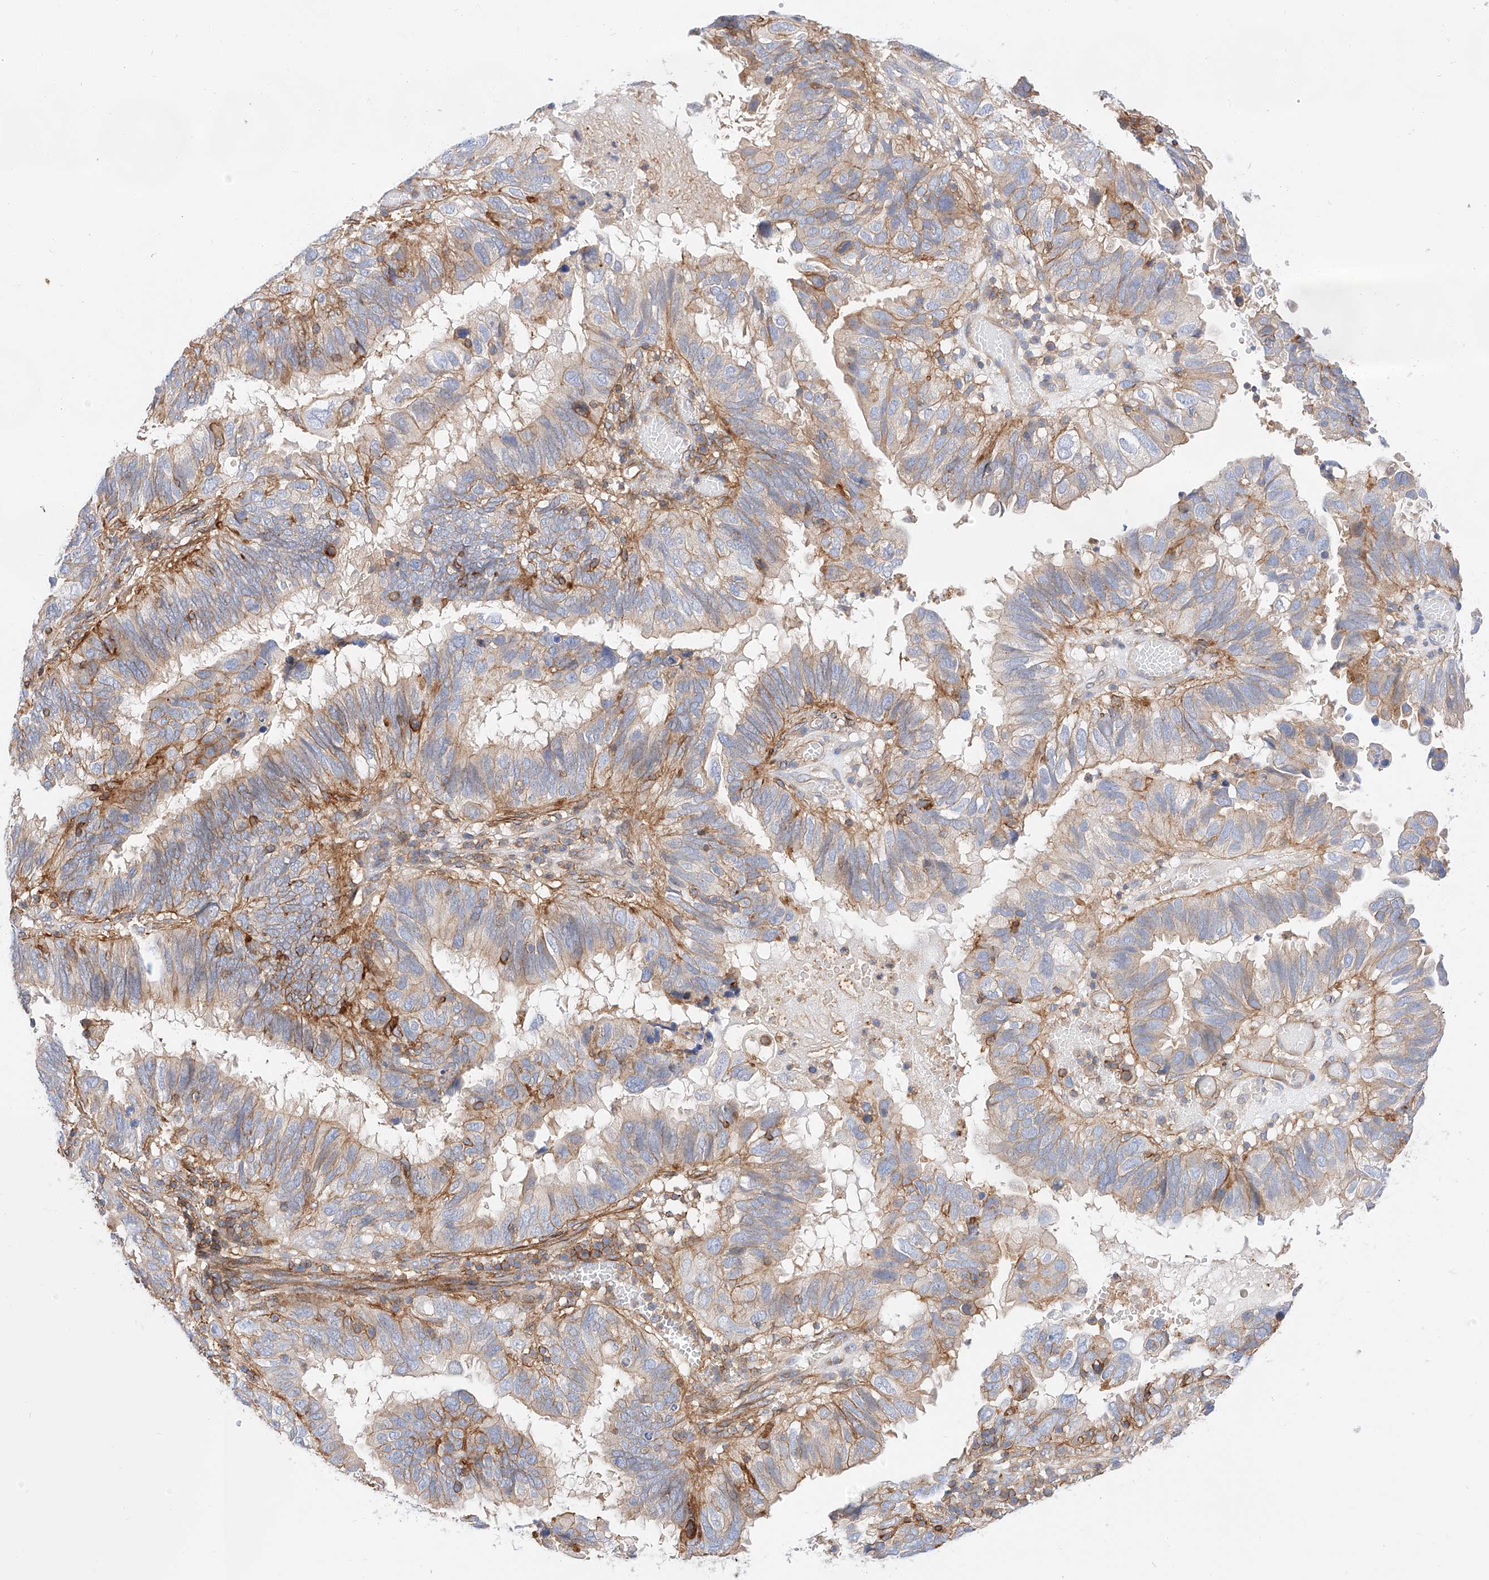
{"staining": {"intensity": "moderate", "quantity": "<25%", "location": "cytoplasmic/membranous"}, "tissue": "endometrial cancer", "cell_type": "Tumor cells", "image_type": "cancer", "snomed": [{"axis": "morphology", "description": "Adenocarcinoma, NOS"}, {"axis": "topography", "description": "Uterus"}], "caption": "Protein expression analysis of endometrial cancer (adenocarcinoma) displays moderate cytoplasmic/membranous positivity in about <25% of tumor cells.", "gene": "HAUS4", "patient": {"sex": "female", "age": 77}}